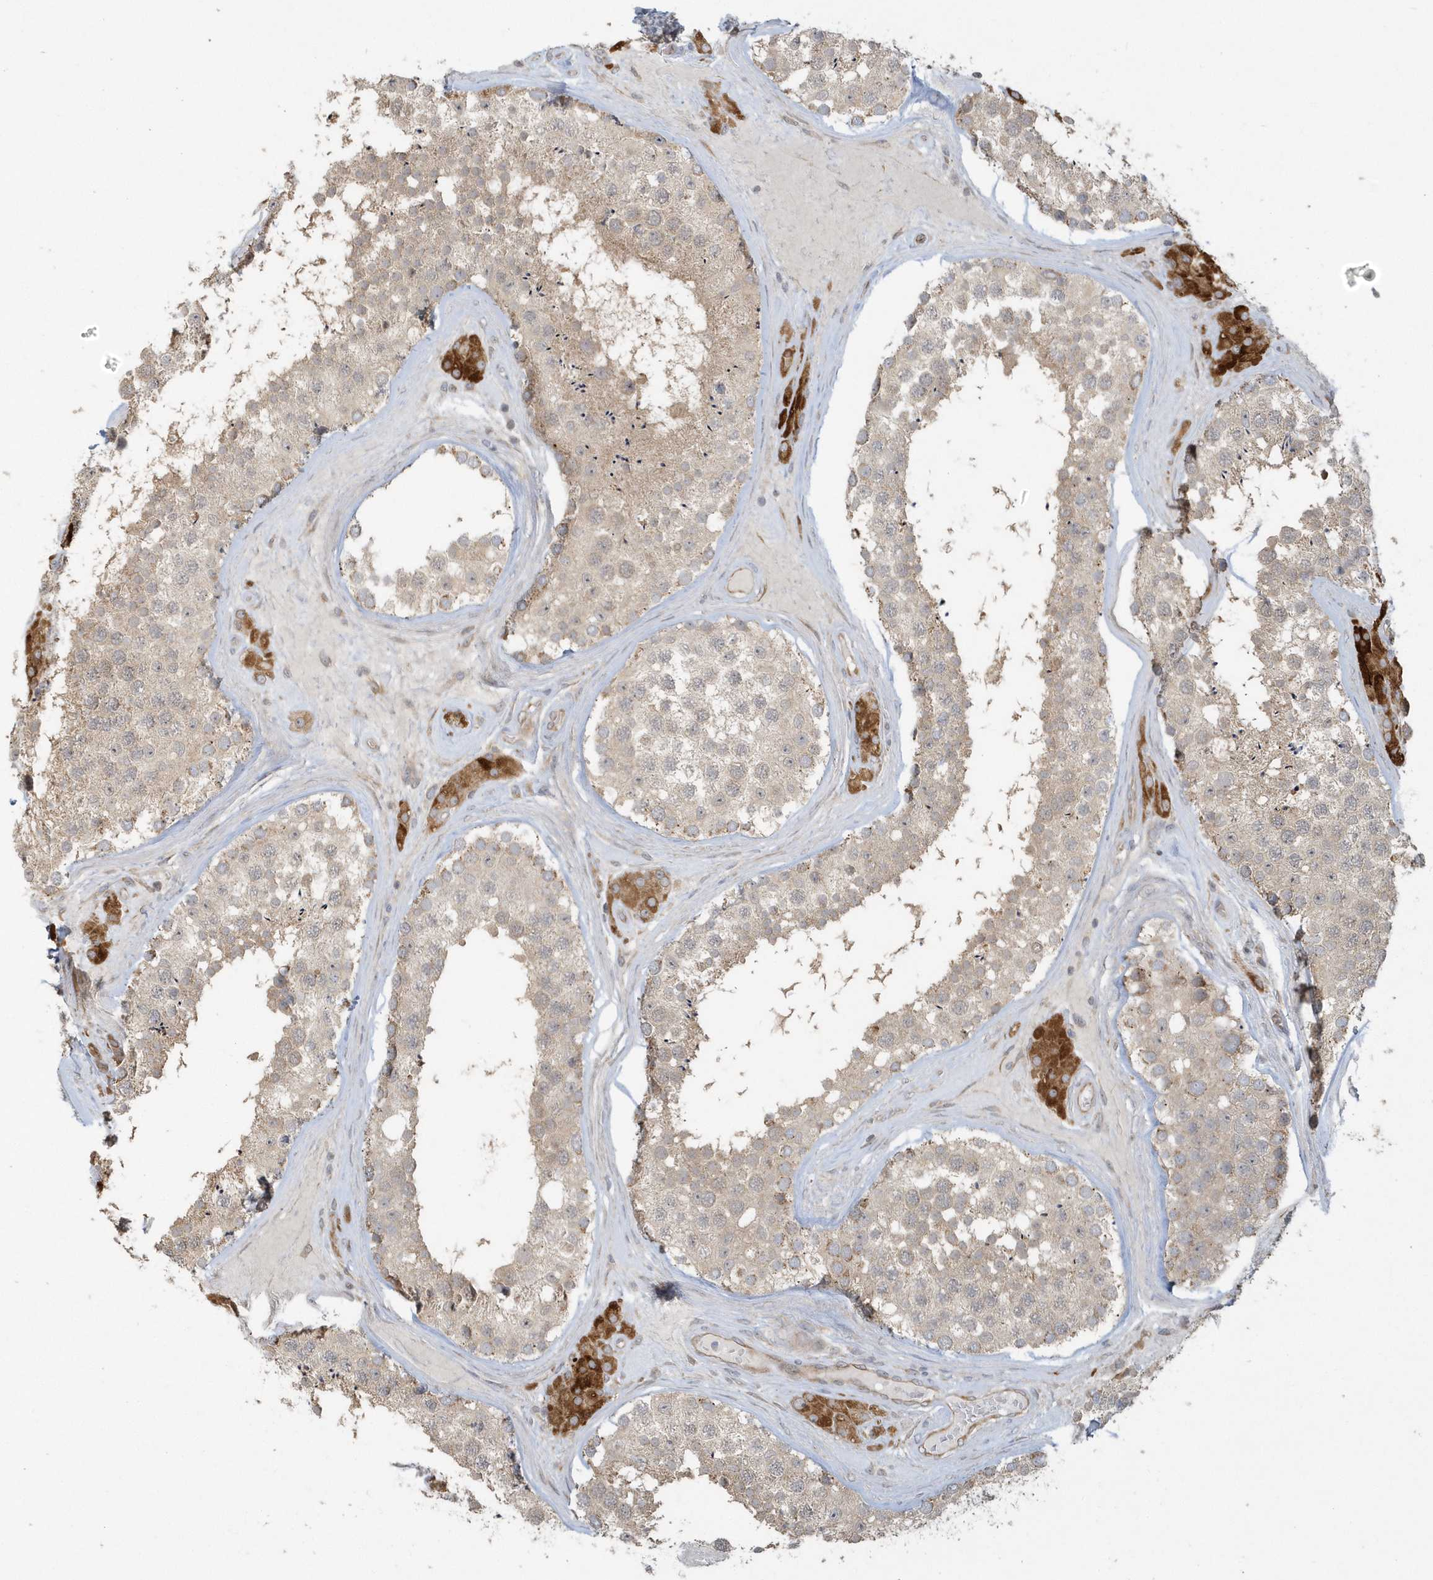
{"staining": {"intensity": "moderate", "quantity": "25%-75%", "location": "cytoplasmic/membranous"}, "tissue": "testis", "cell_type": "Cells in seminiferous ducts", "image_type": "normal", "snomed": [{"axis": "morphology", "description": "Normal tissue, NOS"}, {"axis": "topography", "description": "Testis"}], "caption": "Immunohistochemical staining of unremarkable testis reveals 25%-75% levels of moderate cytoplasmic/membranous protein expression in about 25%-75% of cells in seminiferous ducts.", "gene": "THG1L", "patient": {"sex": "male", "age": 46}}